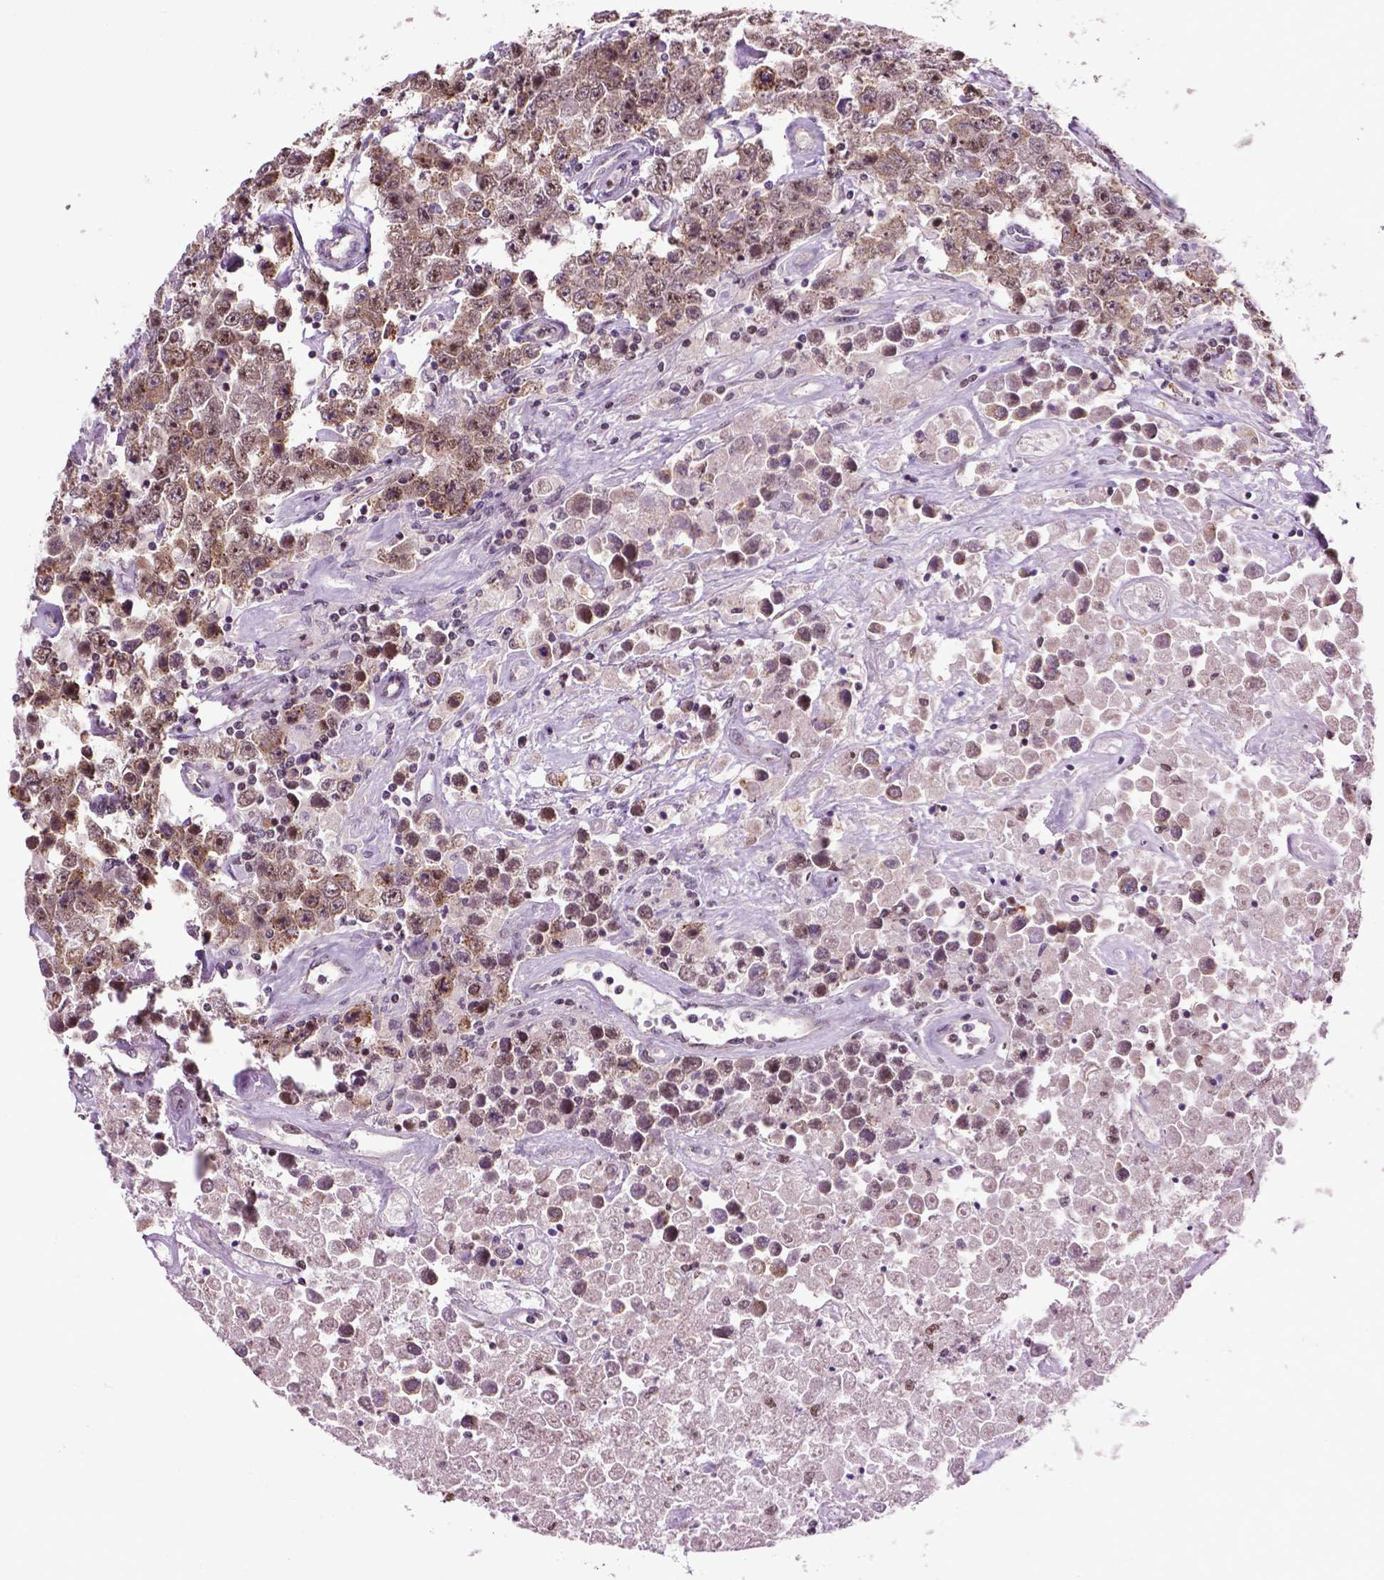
{"staining": {"intensity": "moderate", "quantity": "25%-75%", "location": "nuclear"}, "tissue": "testis cancer", "cell_type": "Tumor cells", "image_type": "cancer", "snomed": [{"axis": "morphology", "description": "Seminoma, NOS"}, {"axis": "topography", "description": "Testis"}], "caption": "DAB immunohistochemical staining of human testis cancer shows moderate nuclear protein expression in approximately 25%-75% of tumor cells.", "gene": "EAF1", "patient": {"sex": "male", "age": 52}}